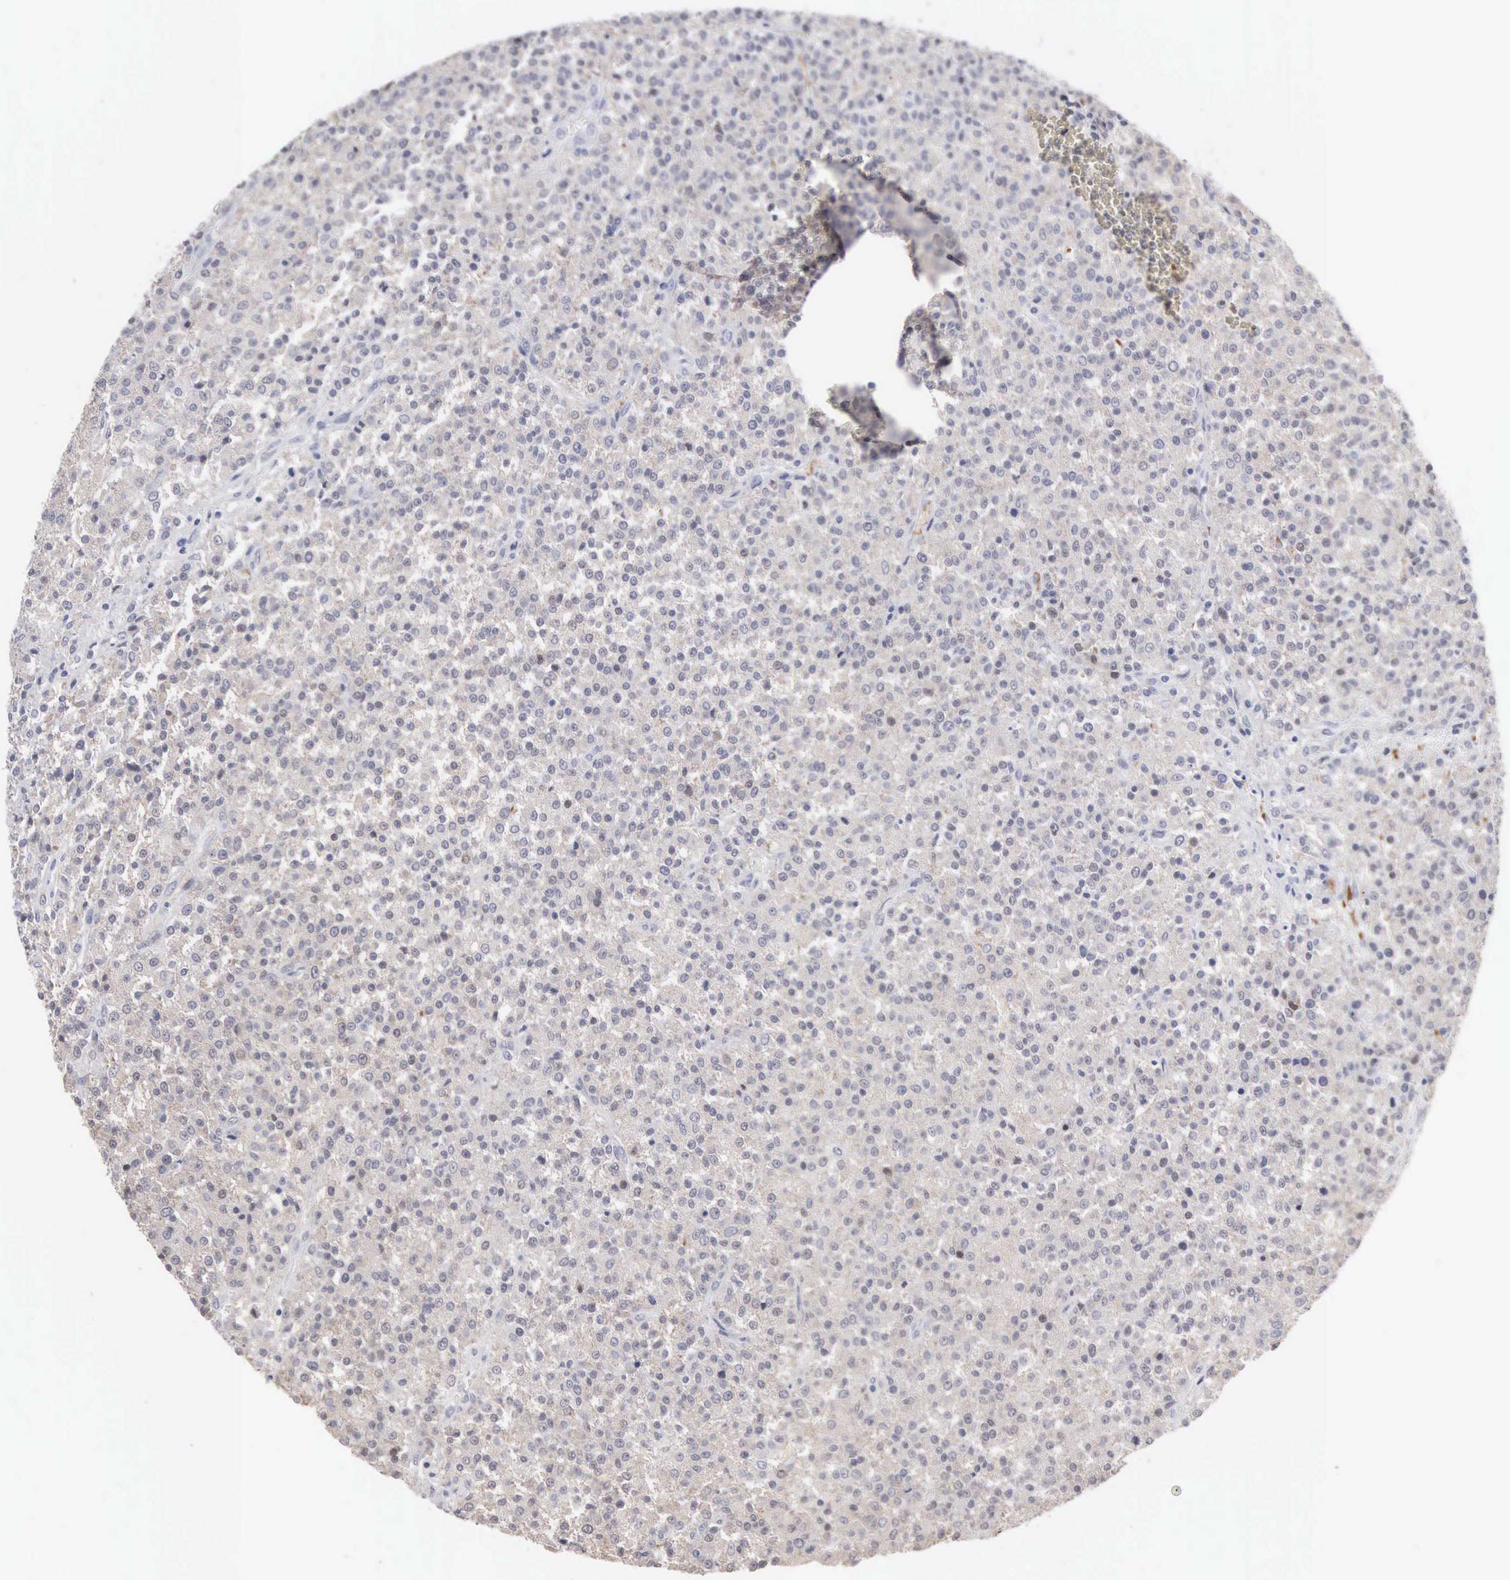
{"staining": {"intensity": "negative", "quantity": "none", "location": "none"}, "tissue": "testis cancer", "cell_type": "Tumor cells", "image_type": "cancer", "snomed": [{"axis": "morphology", "description": "Seminoma, NOS"}, {"axis": "topography", "description": "Testis"}], "caption": "Immunohistochemistry (IHC) of human testis cancer exhibits no expression in tumor cells.", "gene": "ACOT4", "patient": {"sex": "male", "age": 59}}